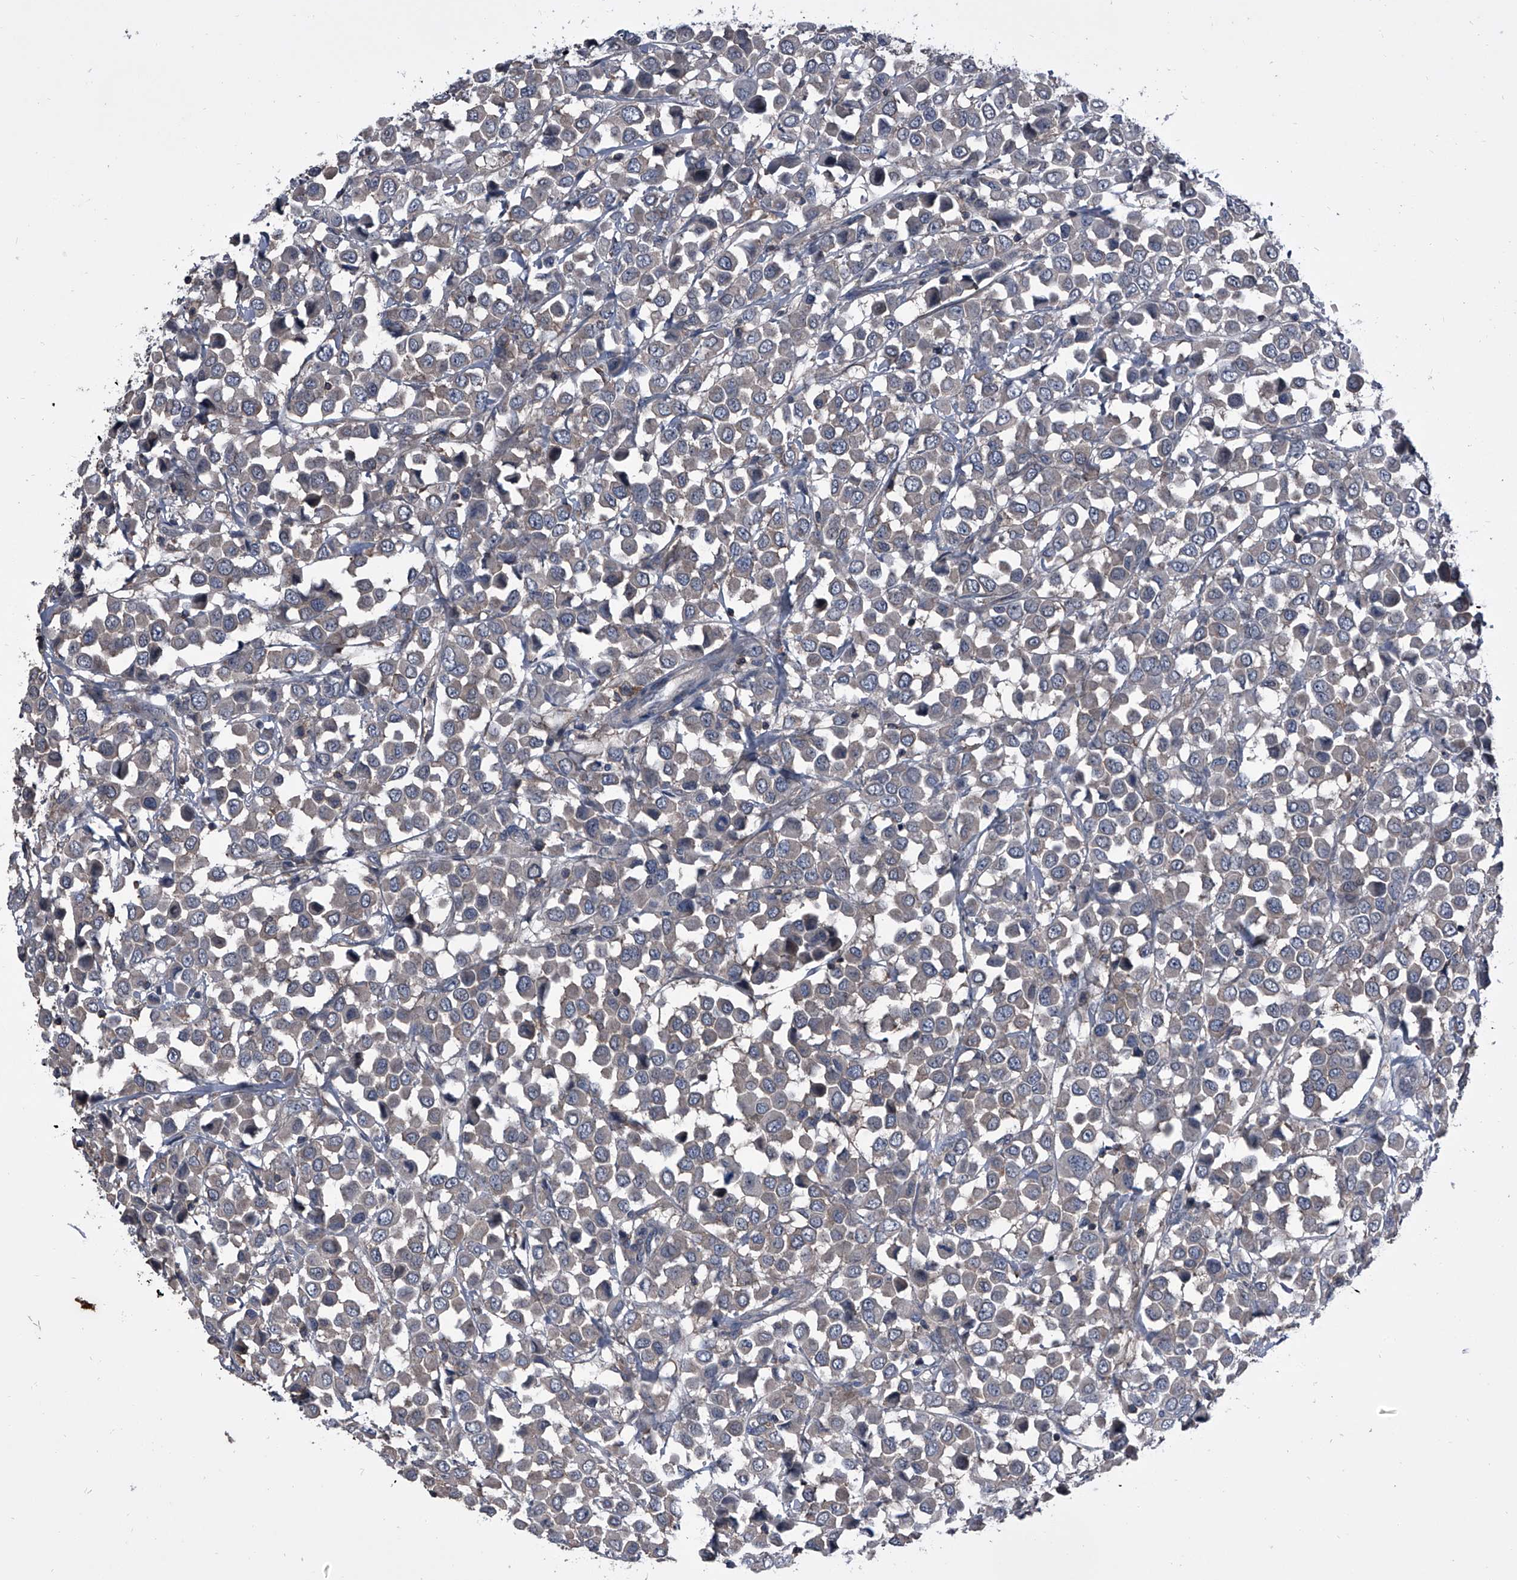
{"staining": {"intensity": "negative", "quantity": "none", "location": "none"}, "tissue": "breast cancer", "cell_type": "Tumor cells", "image_type": "cancer", "snomed": [{"axis": "morphology", "description": "Duct carcinoma"}, {"axis": "topography", "description": "Breast"}], "caption": "High magnification brightfield microscopy of intraductal carcinoma (breast) stained with DAB (3,3'-diaminobenzidine) (brown) and counterstained with hematoxylin (blue): tumor cells show no significant positivity.", "gene": "PIP5K1A", "patient": {"sex": "female", "age": 61}}